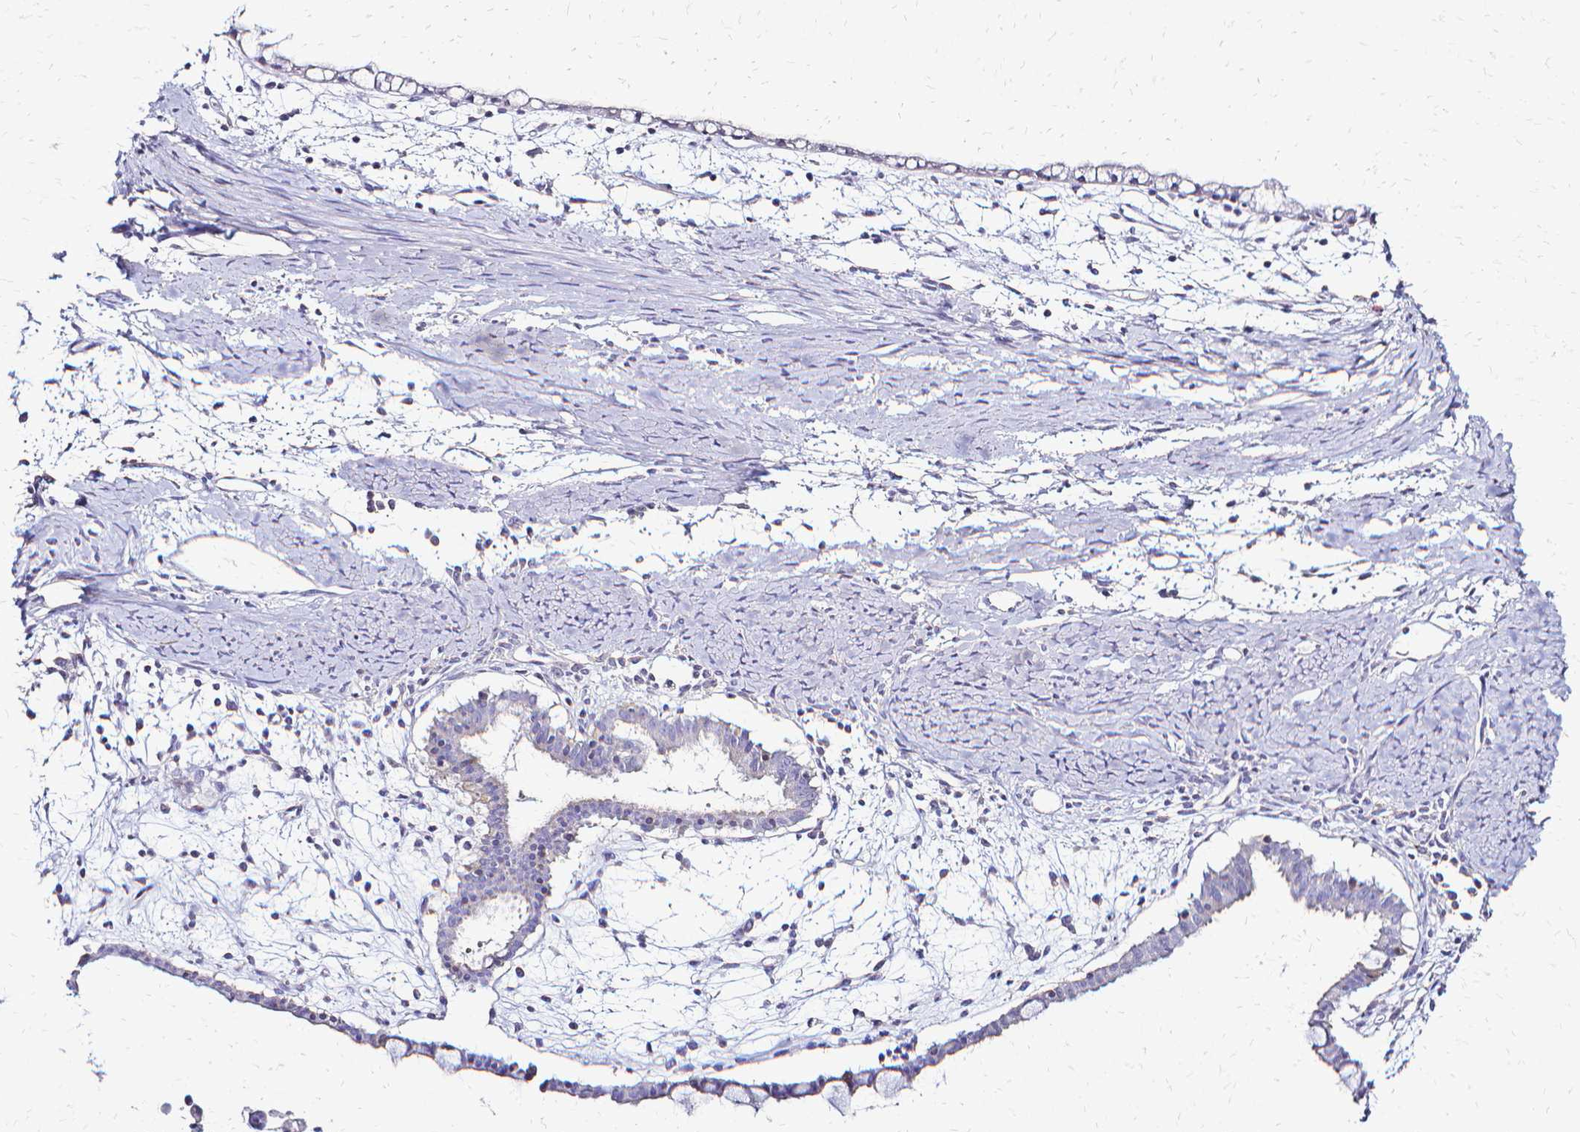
{"staining": {"intensity": "negative", "quantity": "none", "location": "none"}, "tissue": "ovarian cancer", "cell_type": "Tumor cells", "image_type": "cancer", "snomed": [{"axis": "morphology", "description": "Cystadenocarcinoma, mucinous, NOS"}, {"axis": "topography", "description": "Ovary"}], "caption": "Immunohistochemistry (IHC) micrograph of ovarian cancer (mucinous cystadenocarcinoma) stained for a protein (brown), which exhibits no expression in tumor cells.", "gene": "CCNB1", "patient": {"sex": "female", "age": 61}}